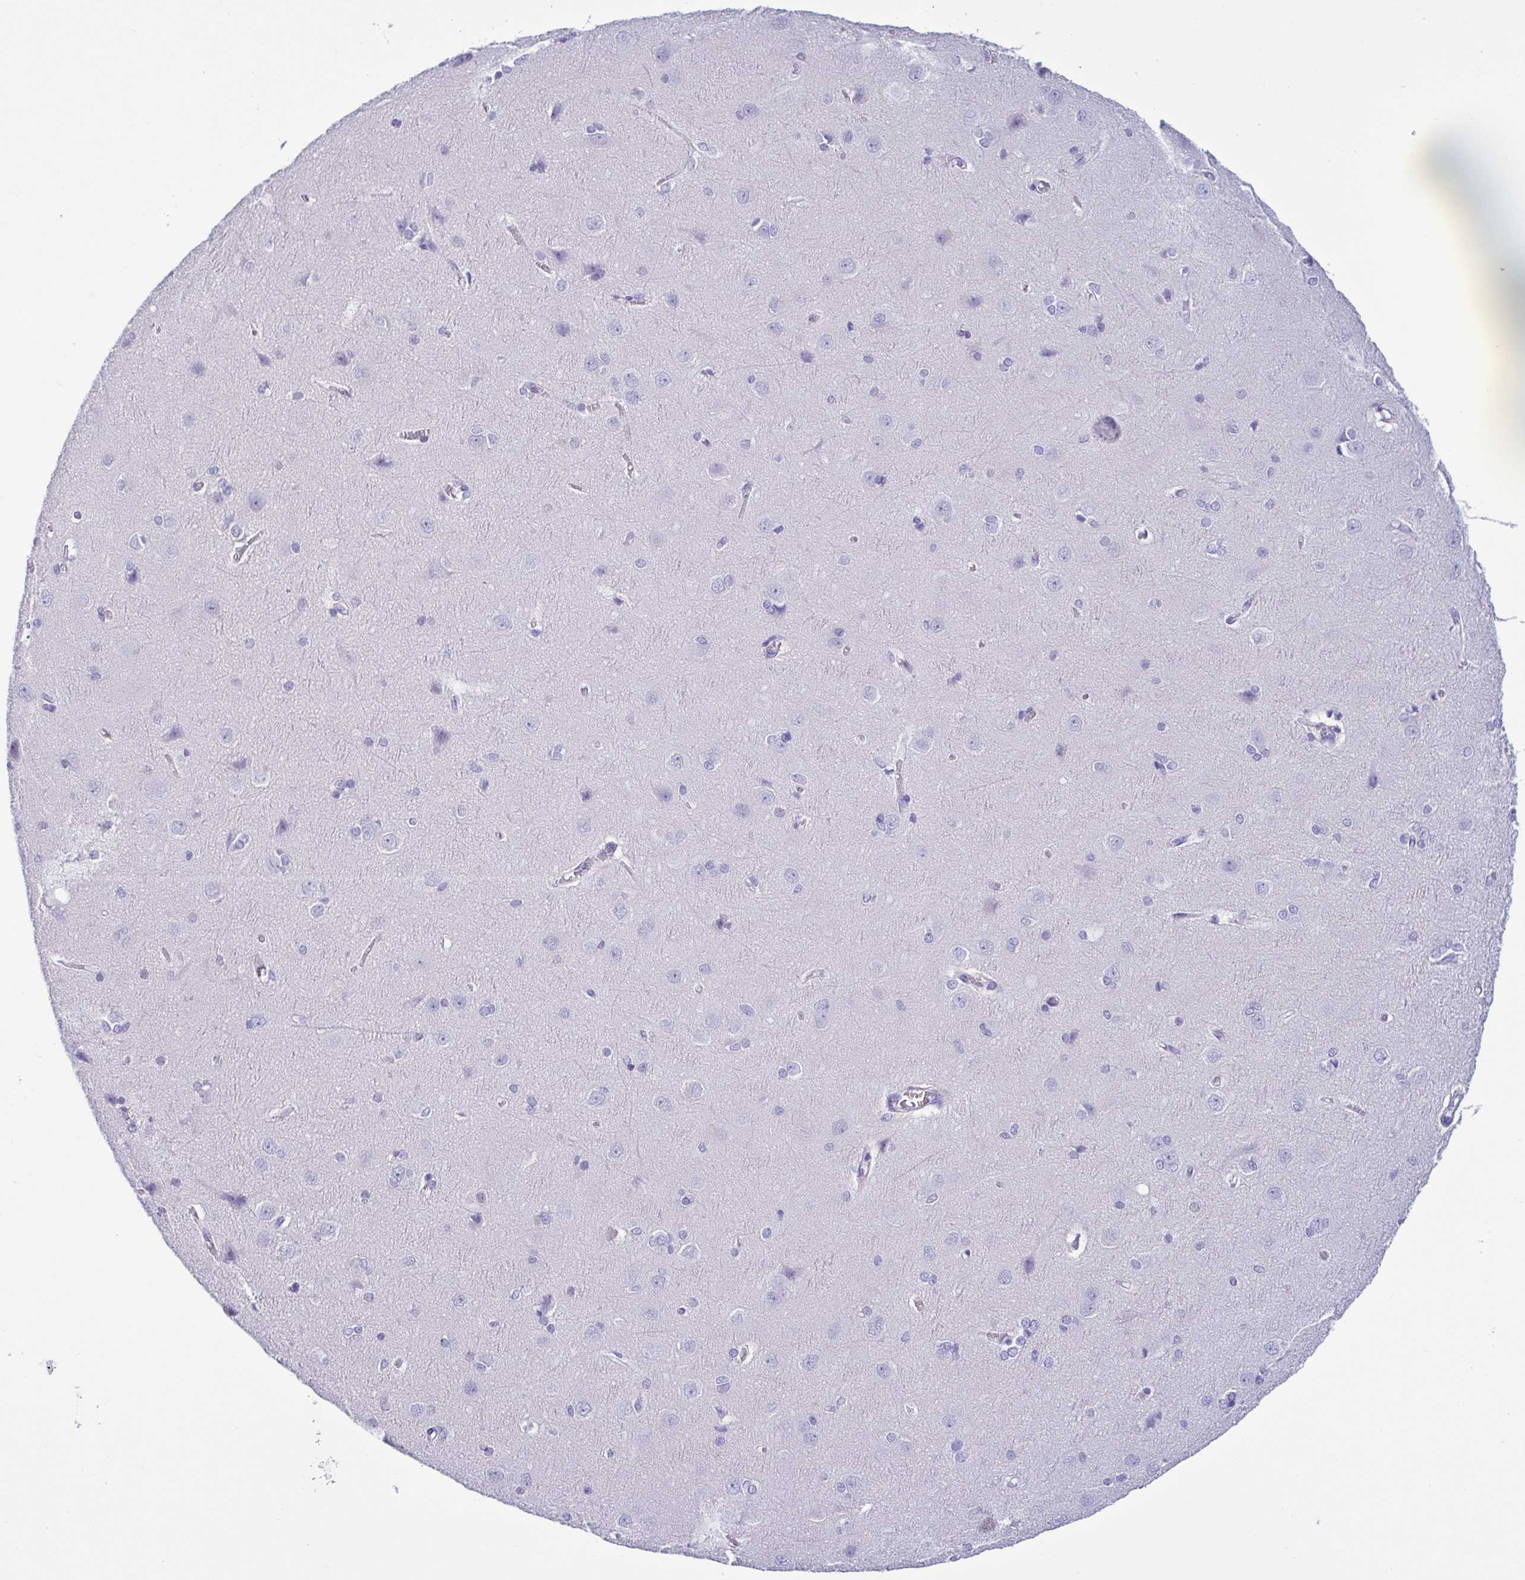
{"staining": {"intensity": "negative", "quantity": "none", "location": "none"}, "tissue": "cerebral cortex", "cell_type": "Endothelial cells", "image_type": "normal", "snomed": [{"axis": "morphology", "description": "Normal tissue, NOS"}, {"axis": "topography", "description": "Cerebral cortex"}], "caption": "Image shows no significant protein expression in endothelial cells of benign cerebral cortex.", "gene": "TSPY10", "patient": {"sex": "male", "age": 37}}